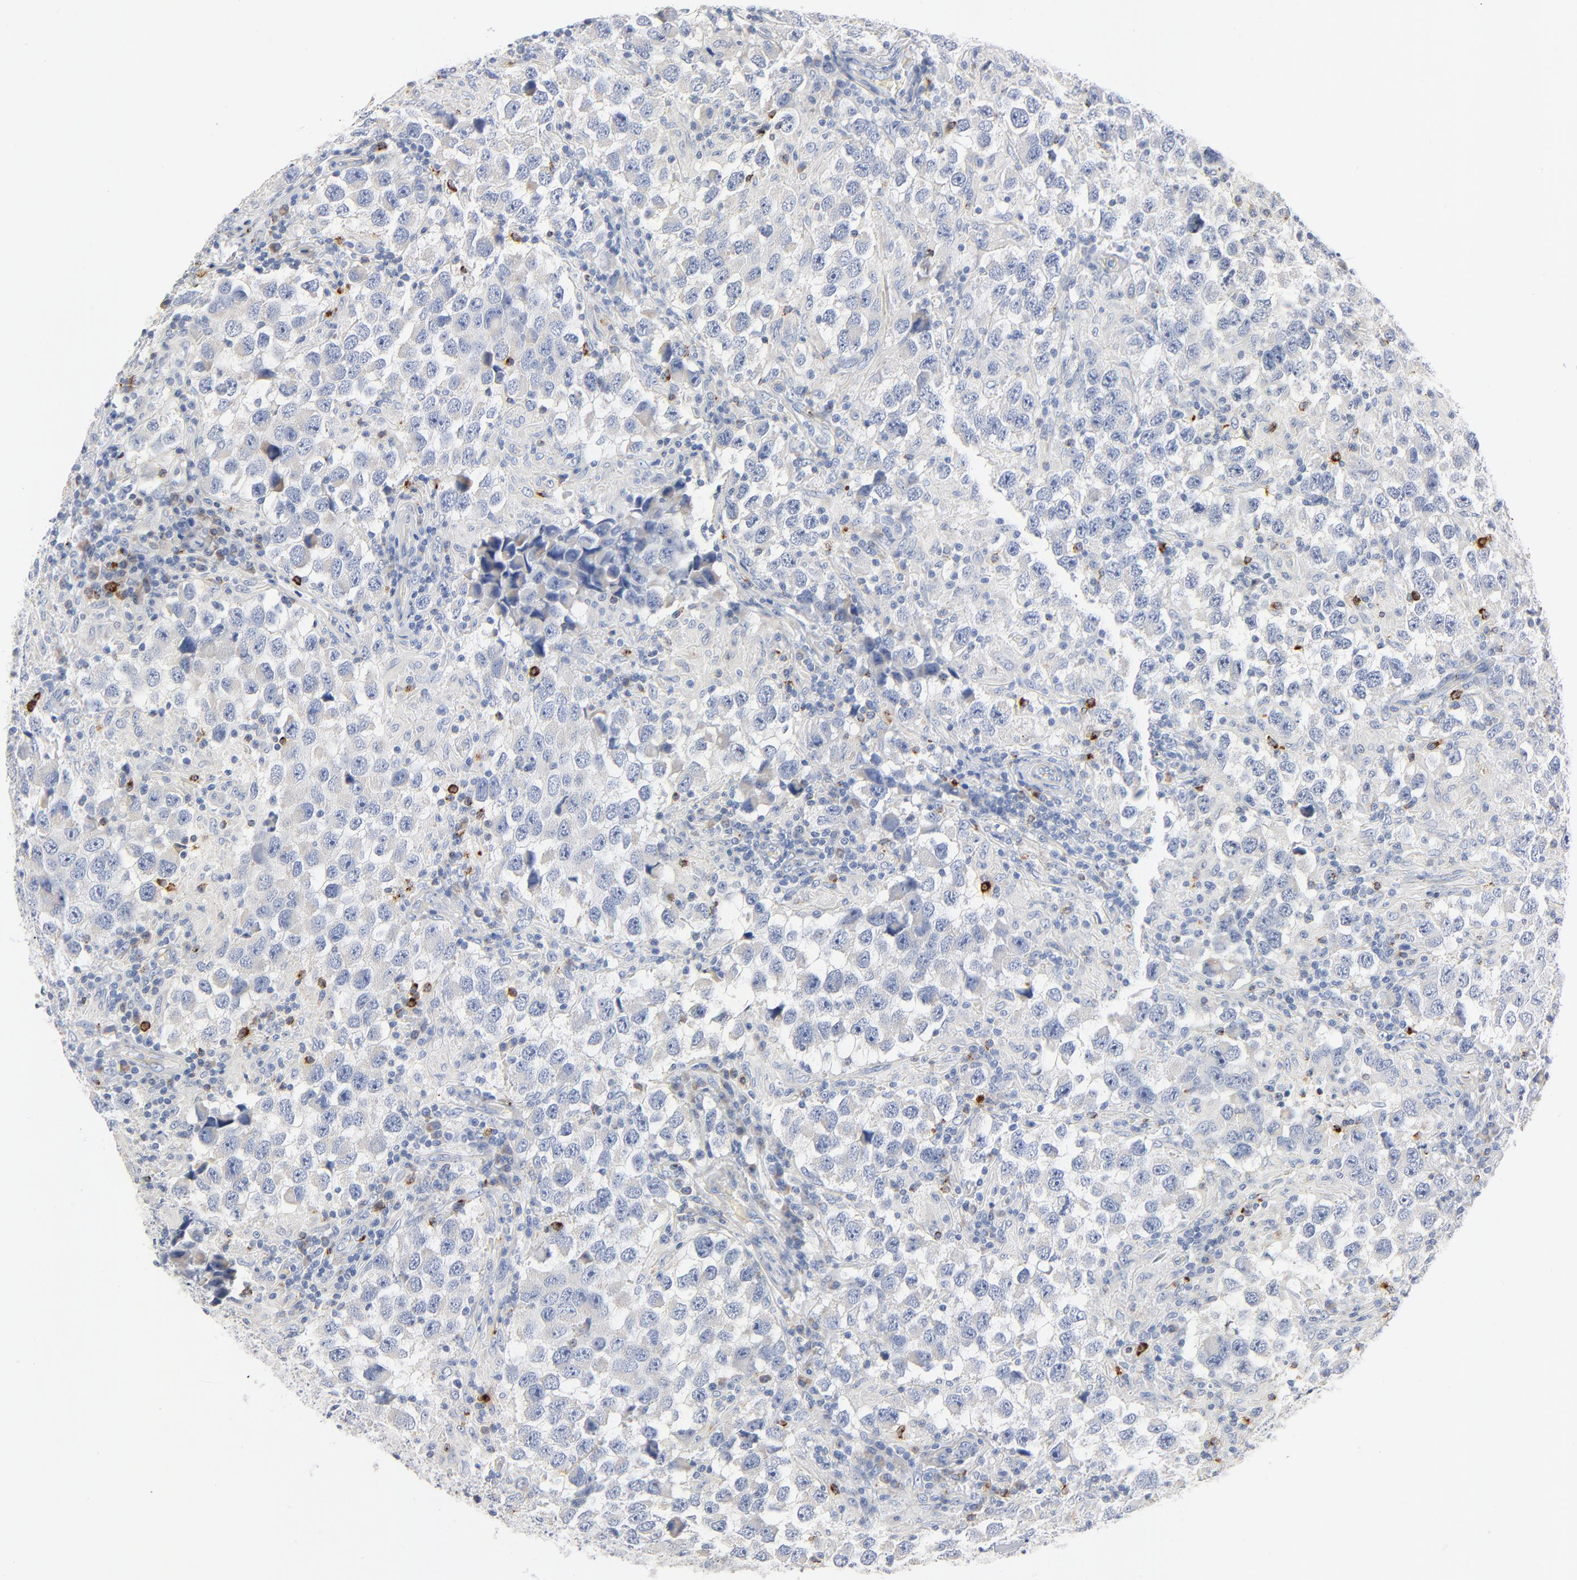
{"staining": {"intensity": "negative", "quantity": "none", "location": "none"}, "tissue": "testis cancer", "cell_type": "Tumor cells", "image_type": "cancer", "snomed": [{"axis": "morphology", "description": "Carcinoma, Embryonal, NOS"}, {"axis": "topography", "description": "Testis"}], "caption": "High magnification brightfield microscopy of testis cancer (embryonal carcinoma) stained with DAB (brown) and counterstained with hematoxylin (blue): tumor cells show no significant expression. The staining is performed using DAB (3,3'-diaminobenzidine) brown chromogen with nuclei counter-stained in using hematoxylin.", "gene": "GZMB", "patient": {"sex": "male", "age": 21}}